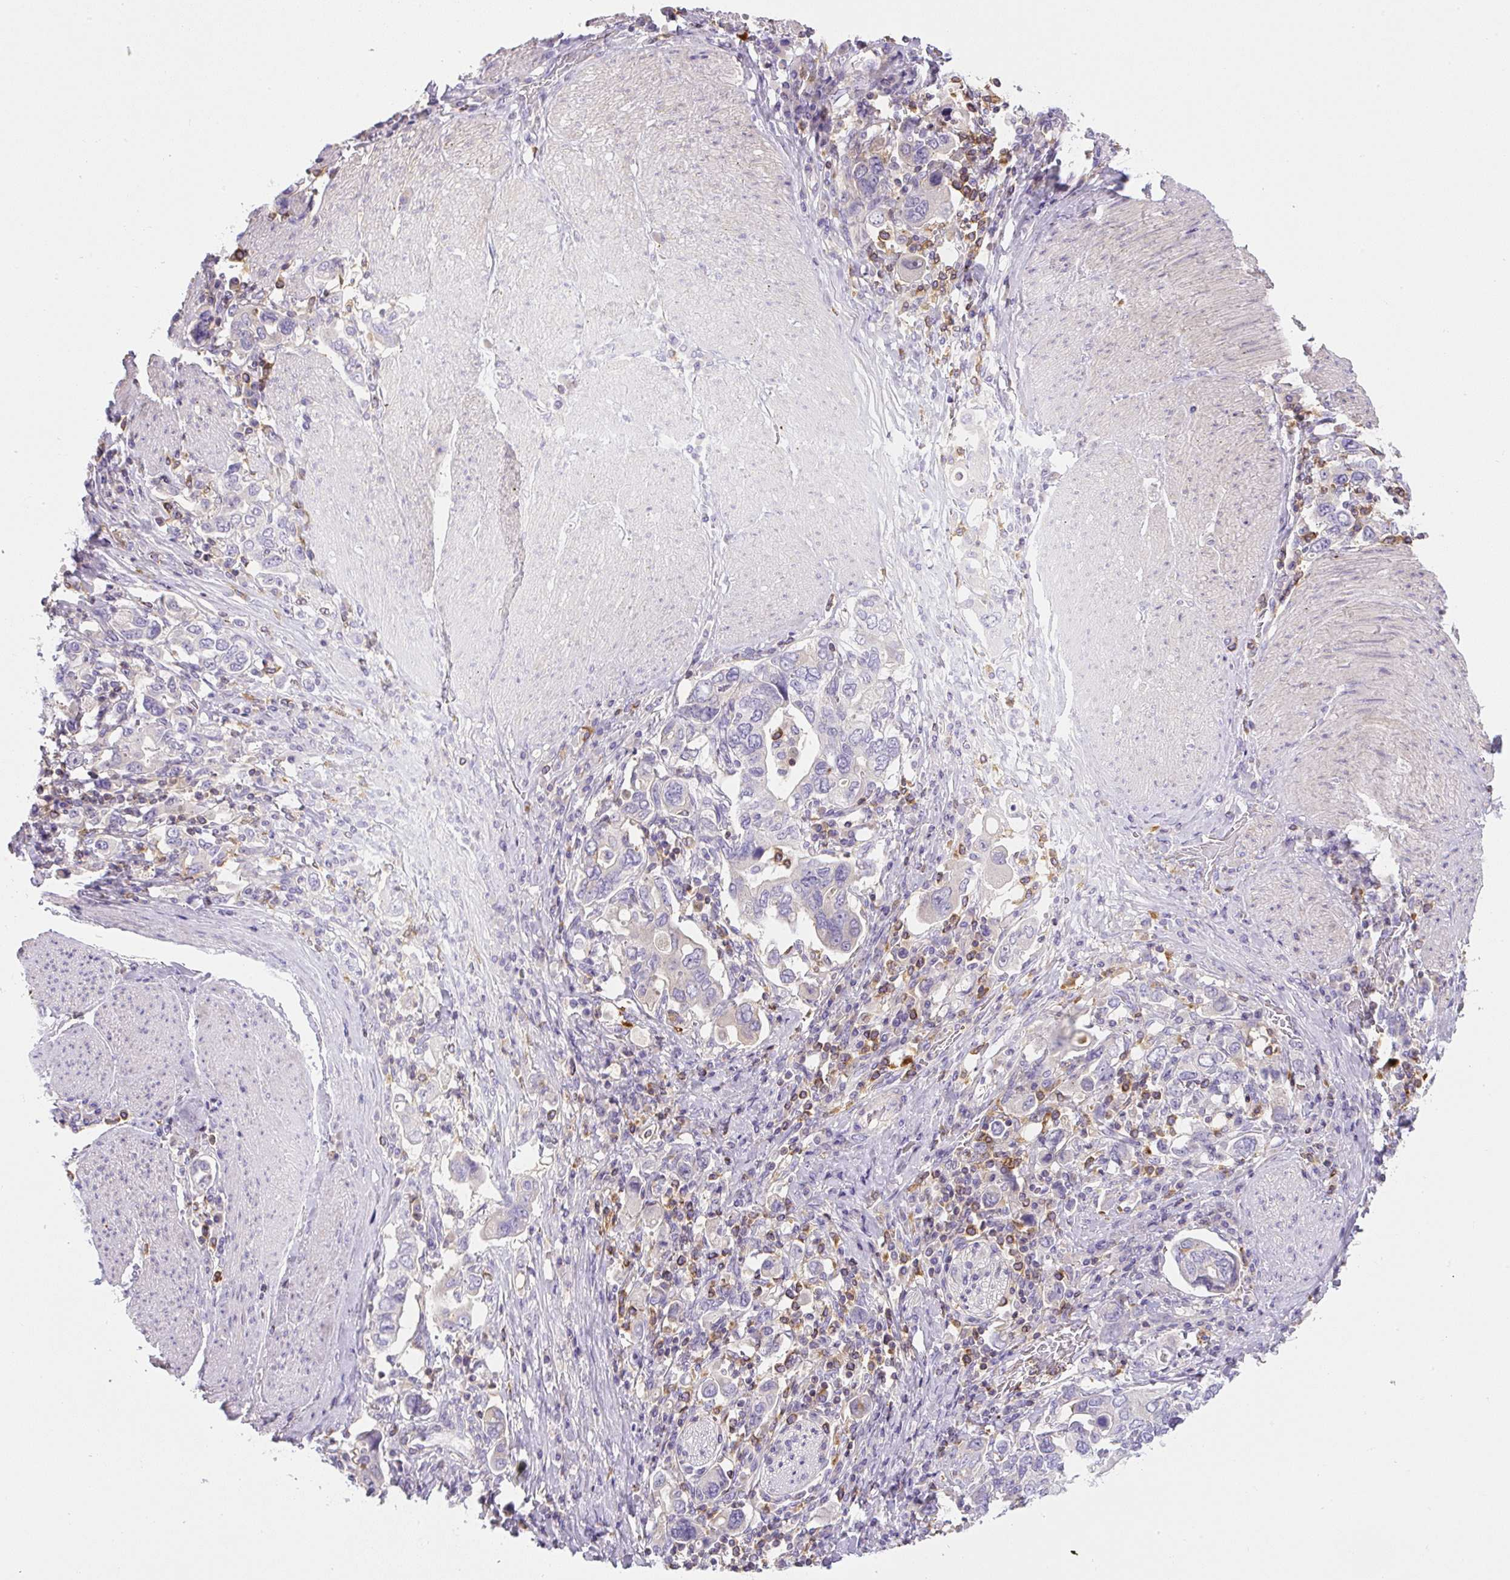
{"staining": {"intensity": "negative", "quantity": "none", "location": "none"}, "tissue": "stomach cancer", "cell_type": "Tumor cells", "image_type": "cancer", "snomed": [{"axis": "morphology", "description": "Adenocarcinoma, NOS"}, {"axis": "topography", "description": "Stomach, upper"}, {"axis": "topography", "description": "Stomach"}], "caption": "Stomach adenocarcinoma was stained to show a protein in brown. There is no significant staining in tumor cells.", "gene": "PIP5KL1", "patient": {"sex": "male", "age": 62}}